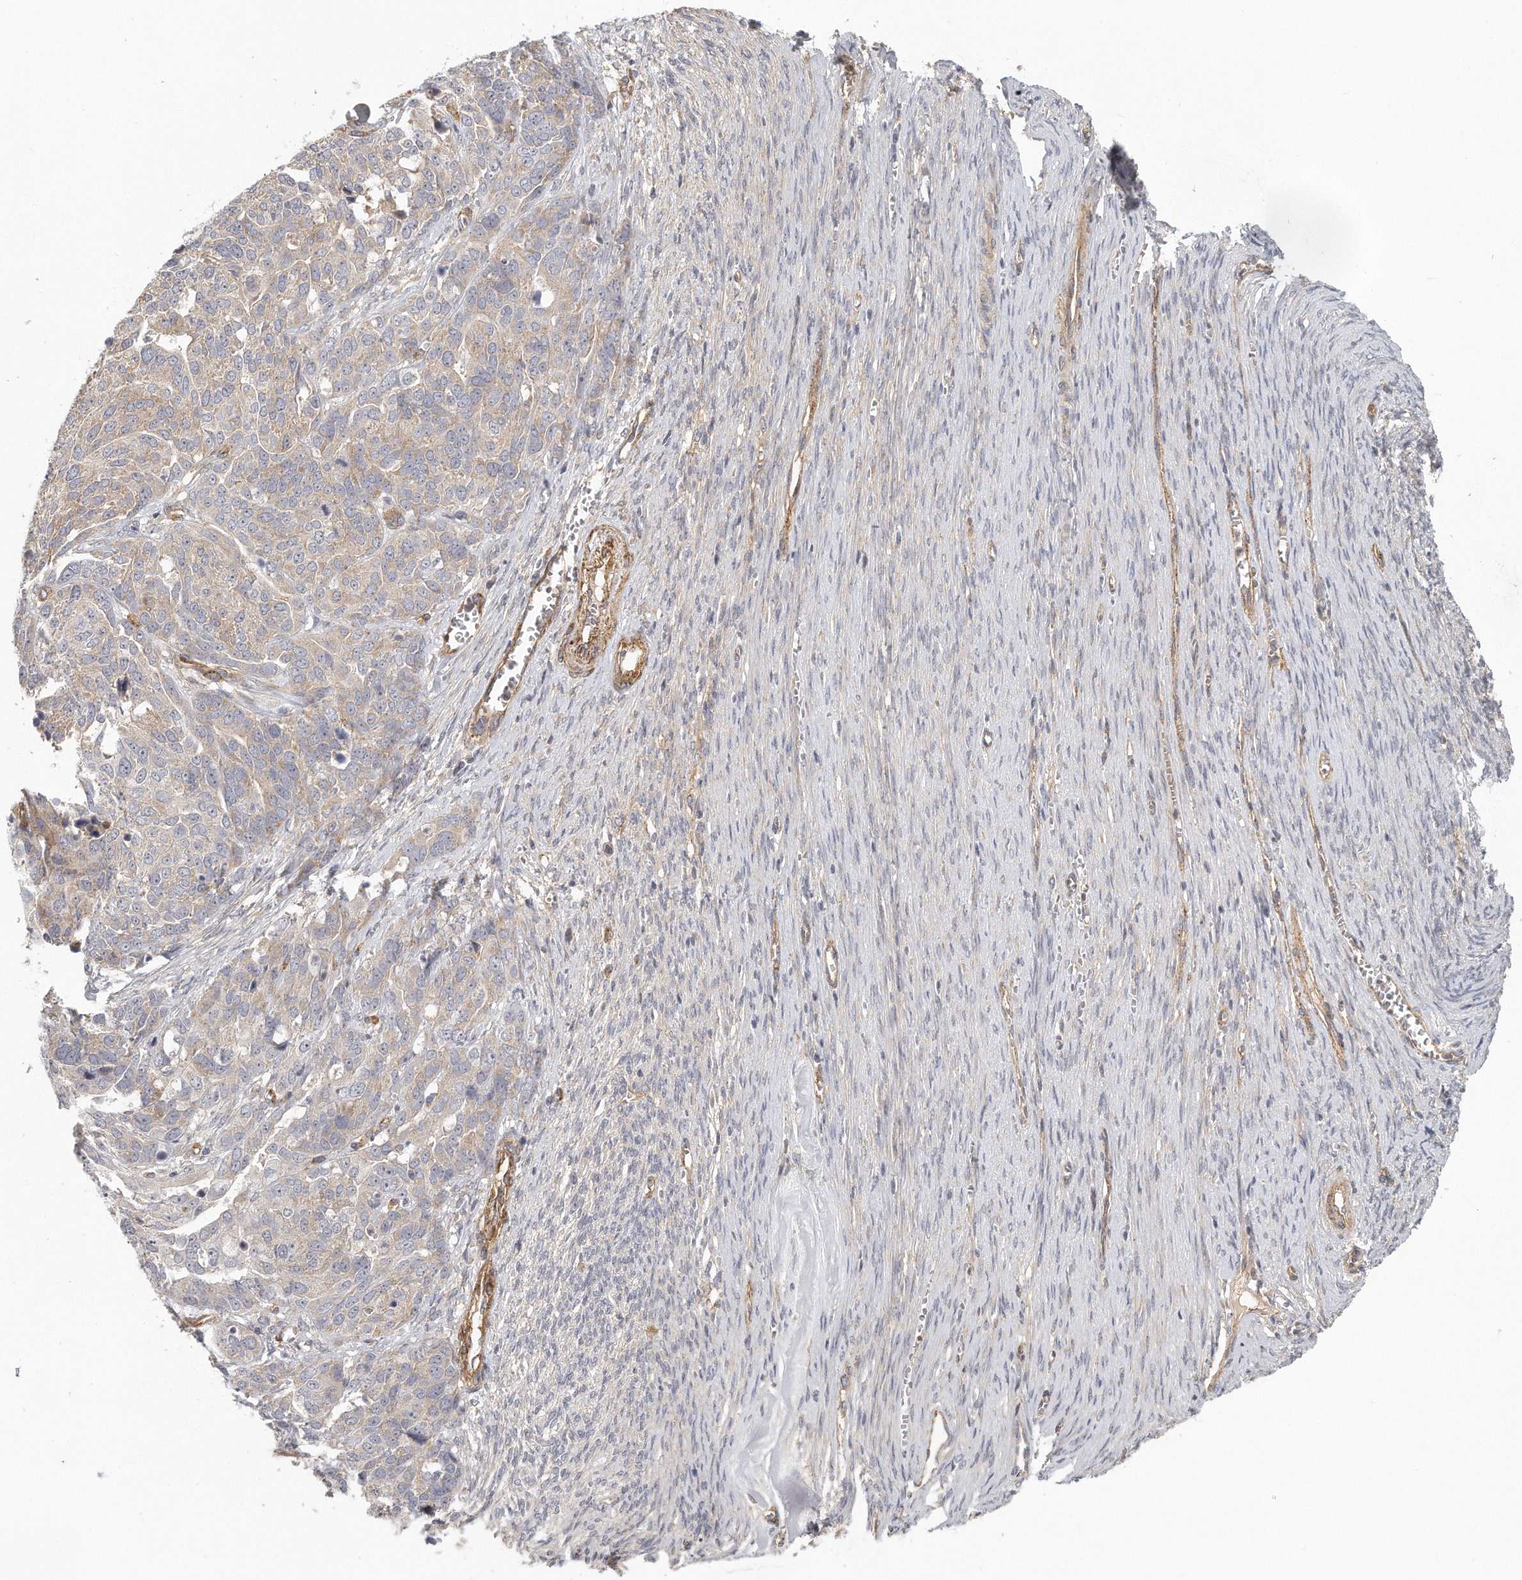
{"staining": {"intensity": "weak", "quantity": ">75%", "location": "cytoplasmic/membranous"}, "tissue": "ovarian cancer", "cell_type": "Tumor cells", "image_type": "cancer", "snomed": [{"axis": "morphology", "description": "Cystadenocarcinoma, serous, NOS"}, {"axis": "topography", "description": "Ovary"}], "caption": "Ovarian serous cystadenocarcinoma tissue displays weak cytoplasmic/membranous expression in approximately >75% of tumor cells, visualized by immunohistochemistry.", "gene": "MTERF4", "patient": {"sex": "female", "age": 44}}